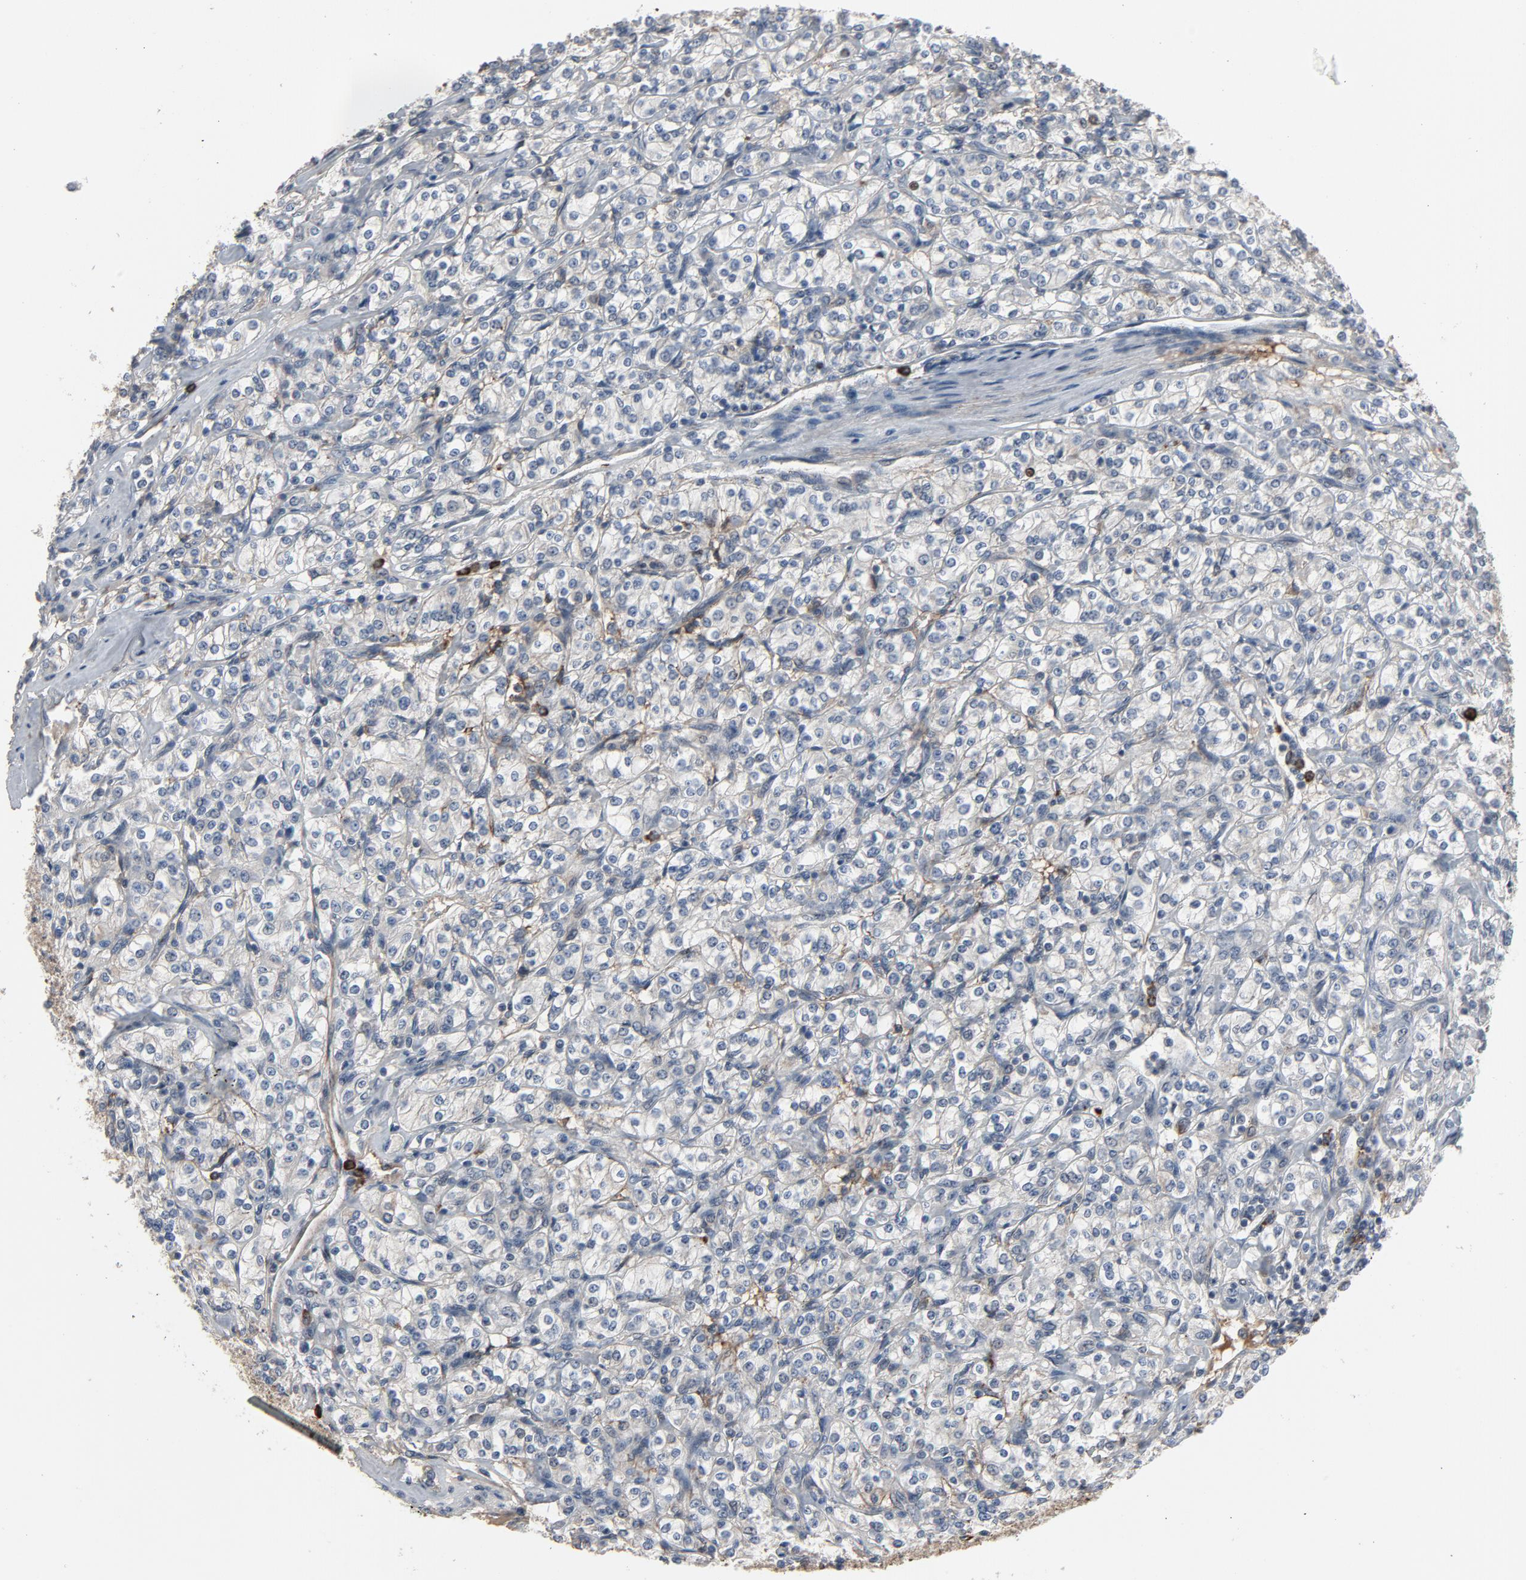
{"staining": {"intensity": "negative", "quantity": "none", "location": "none"}, "tissue": "renal cancer", "cell_type": "Tumor cells", "image_type": "cancer", "snomed": [{"axis": "morphology", "description": "Adenocarcinoma, NOS"}, {"axis": "topography", "description": "Kidney"}], "caption": "Image shows no protein staining in tumor cells of renal adenocarcinoma tissue.", "gene": "PDZD4", "patient": {"sex": "male", "age": 77}}